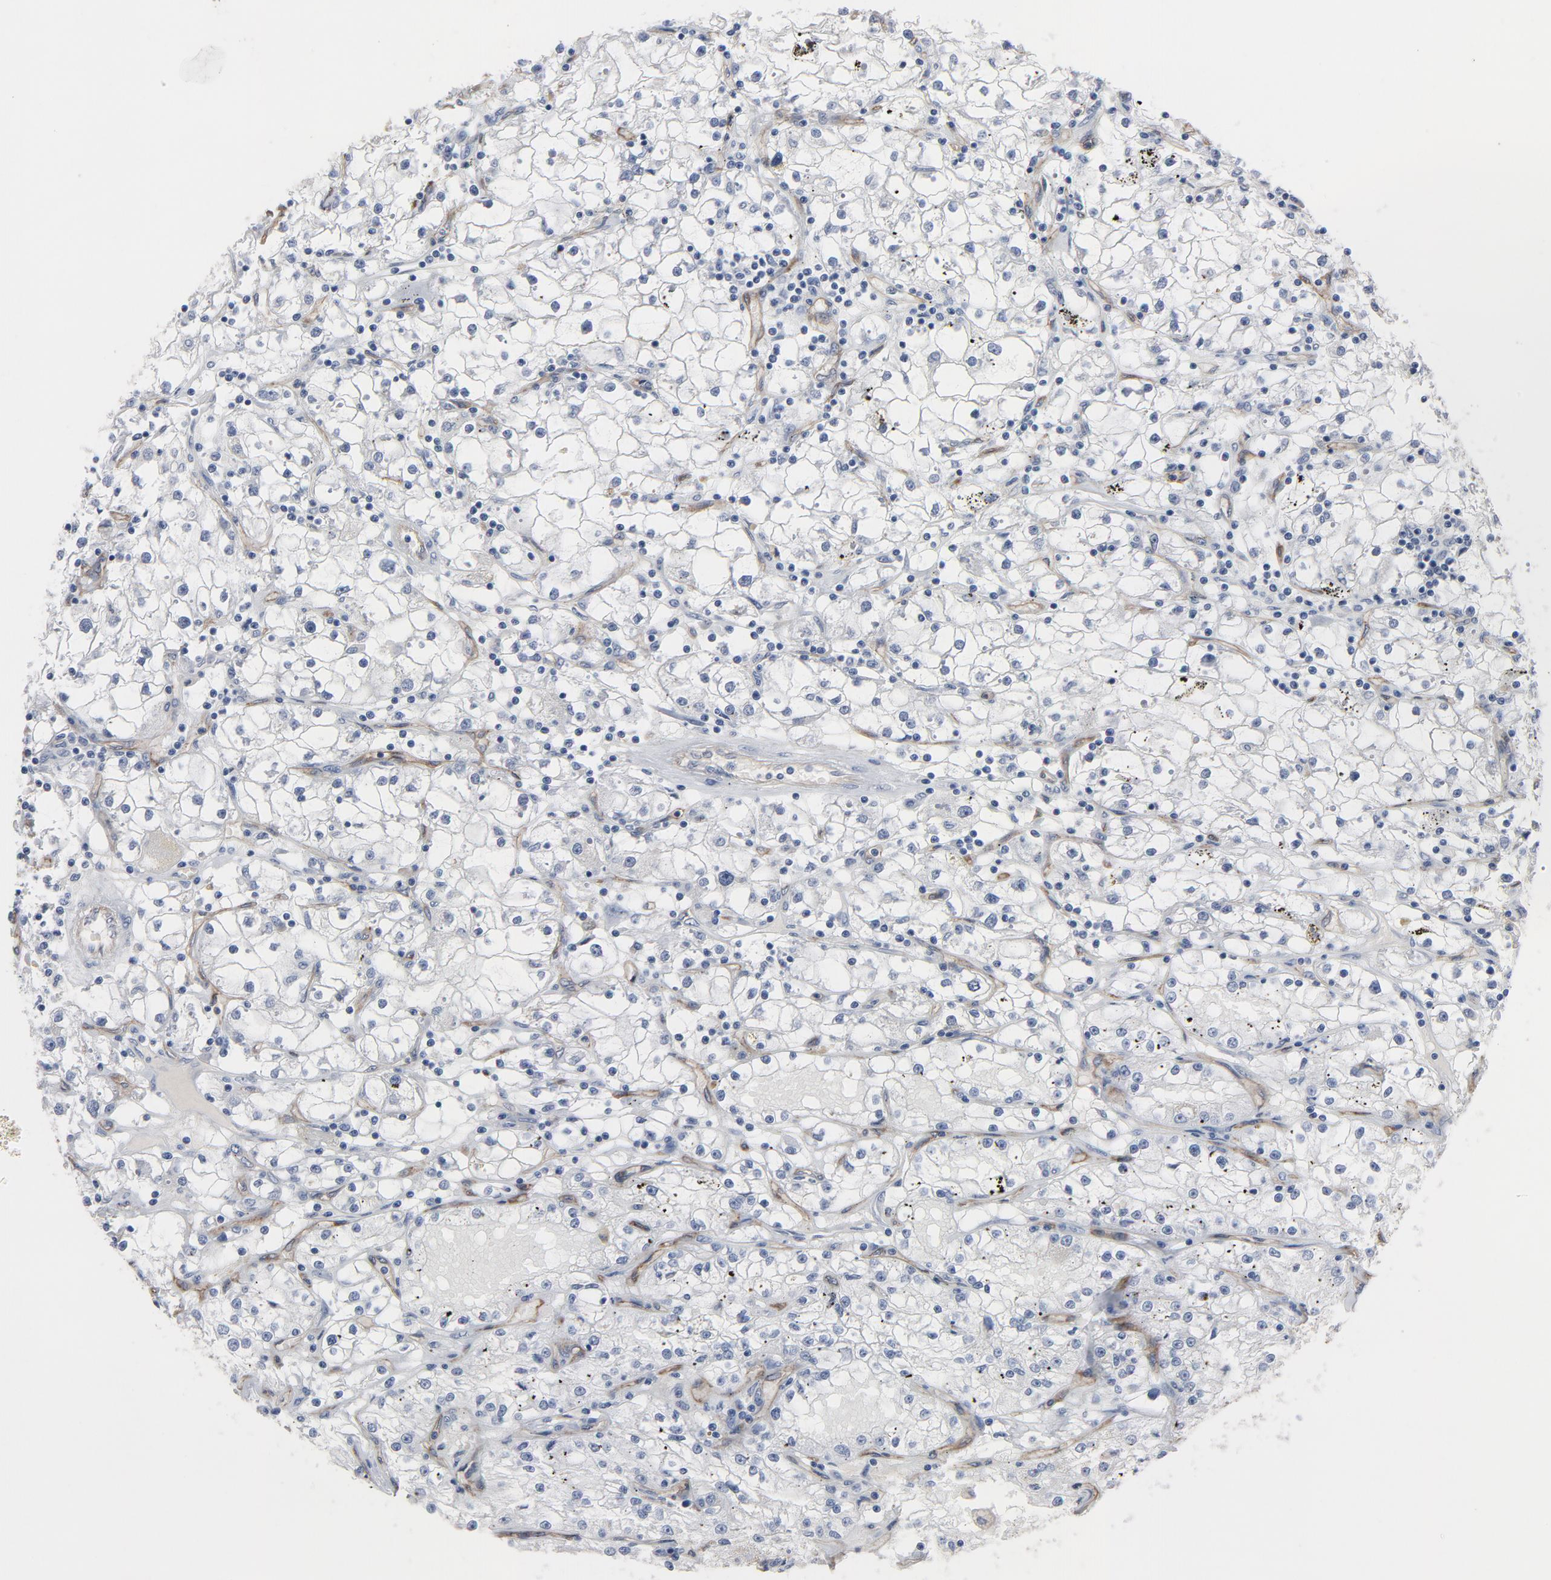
{"staining": {"intensity": "negative", "quantity": "none", "location": "none"}, "tissue": "renal cancer", "cell_type": "Tumor cells", "image_type": "cancer", "snomed": [{"axis": "morphology", "description": "Adenocarcinoma, NOS"}, {"axis": "topography", "description": "Kidney"}], "caption": "This image is of renal cancer stained with IHC to label a protein in brown with the nuclei are counter-stained blue. There is no staining in tumor cells.", "gene": "KDR", "patient": {"sex": "male", "age": 56}}